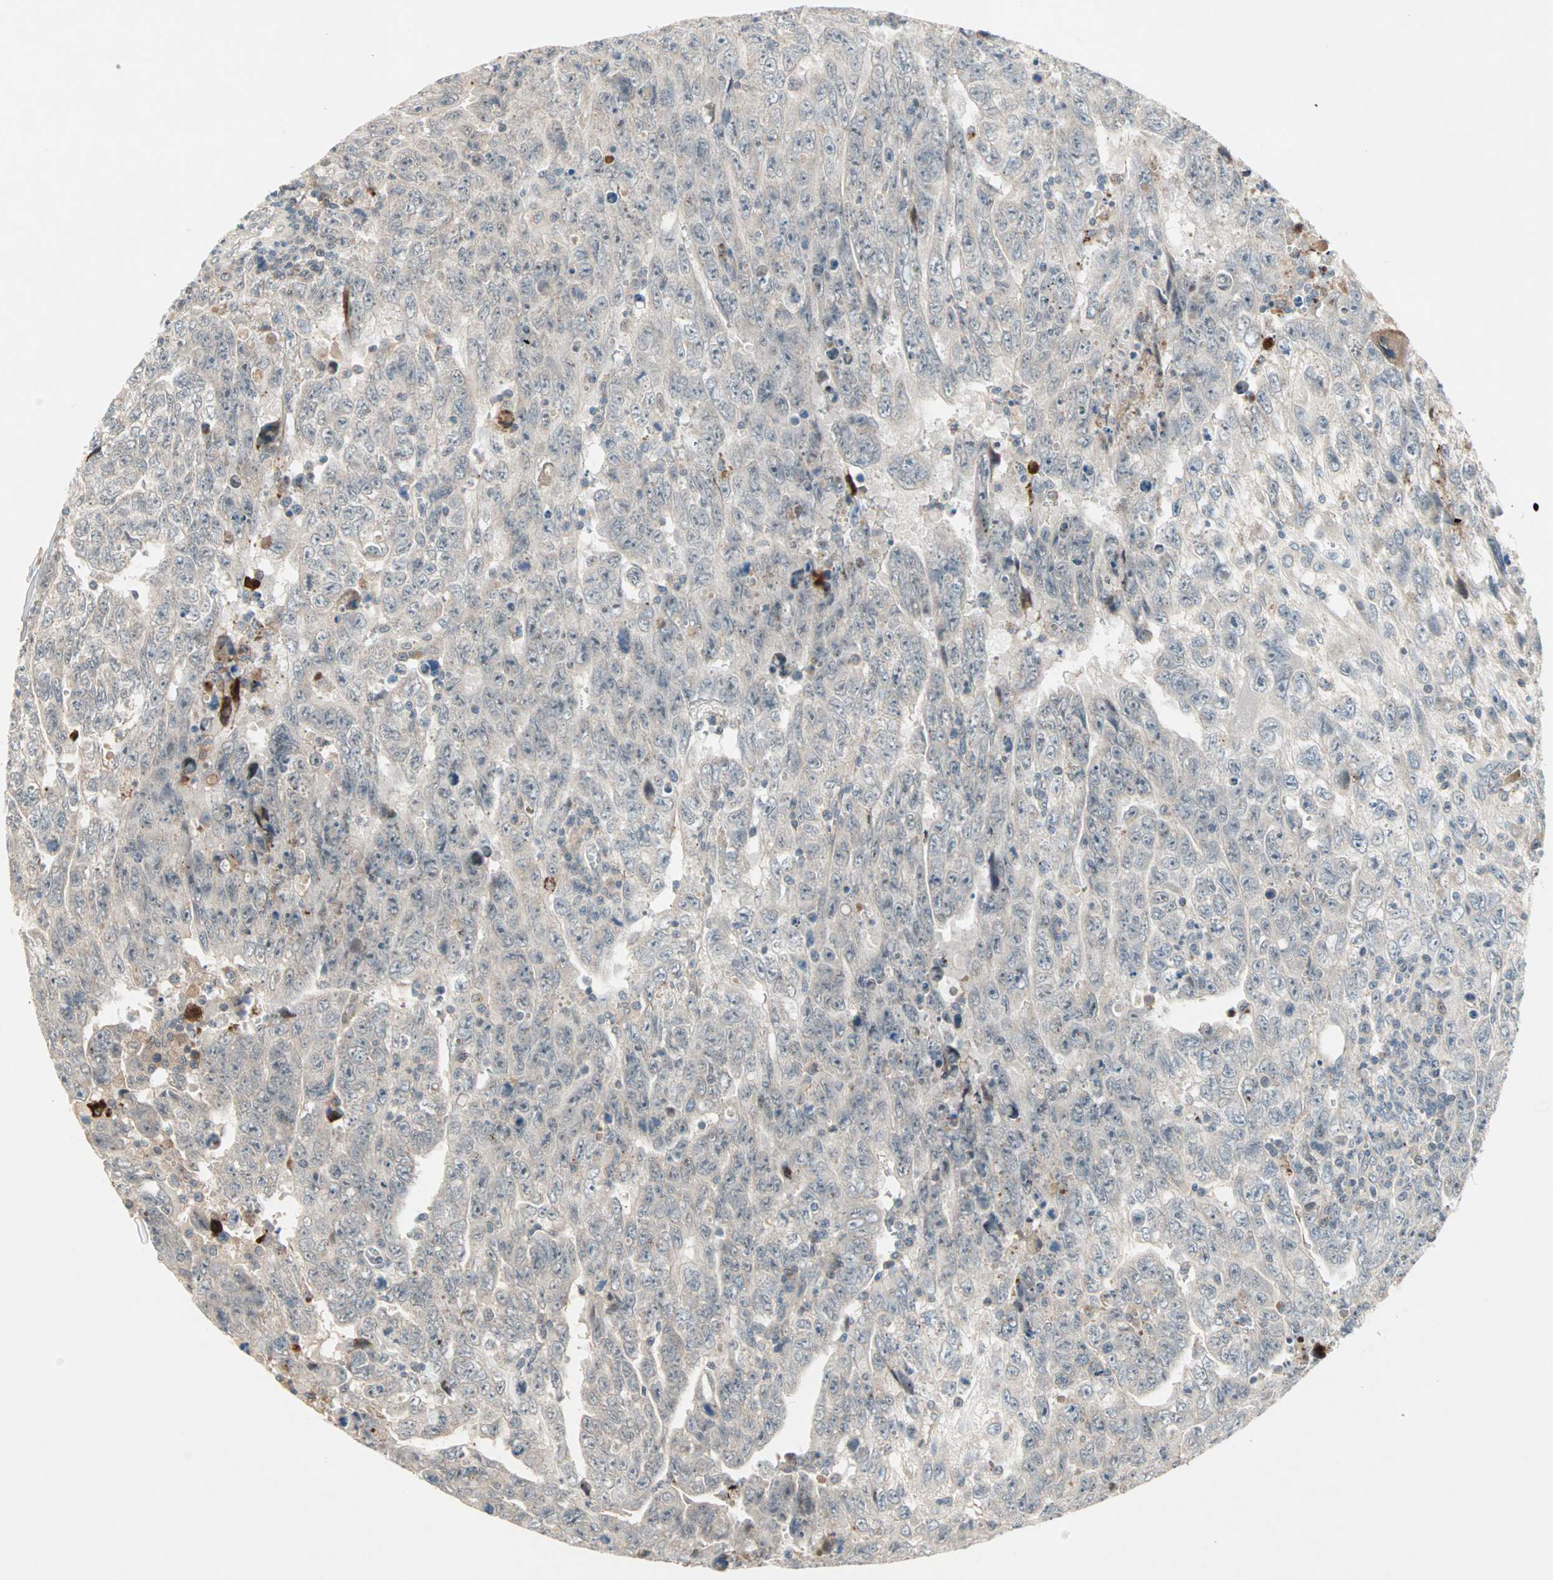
{"staining": {"intensity": "negative", "quantity": "none", "location": "none"}, "tissue": "testis cancer", "cell_type": "Tumor cells", "image_type": "cancer", "snomed": [{"axis": "morphology", "description": "Carcinoma, Embryonal, NOS"}, {"axis": "topography", "description": "Testis"}], "caption": "There is no significant staining in tumor cells of testis embryonal carcinoma.", "gene": "PROS1", "patient": {"sex": "male", "age": 28}}